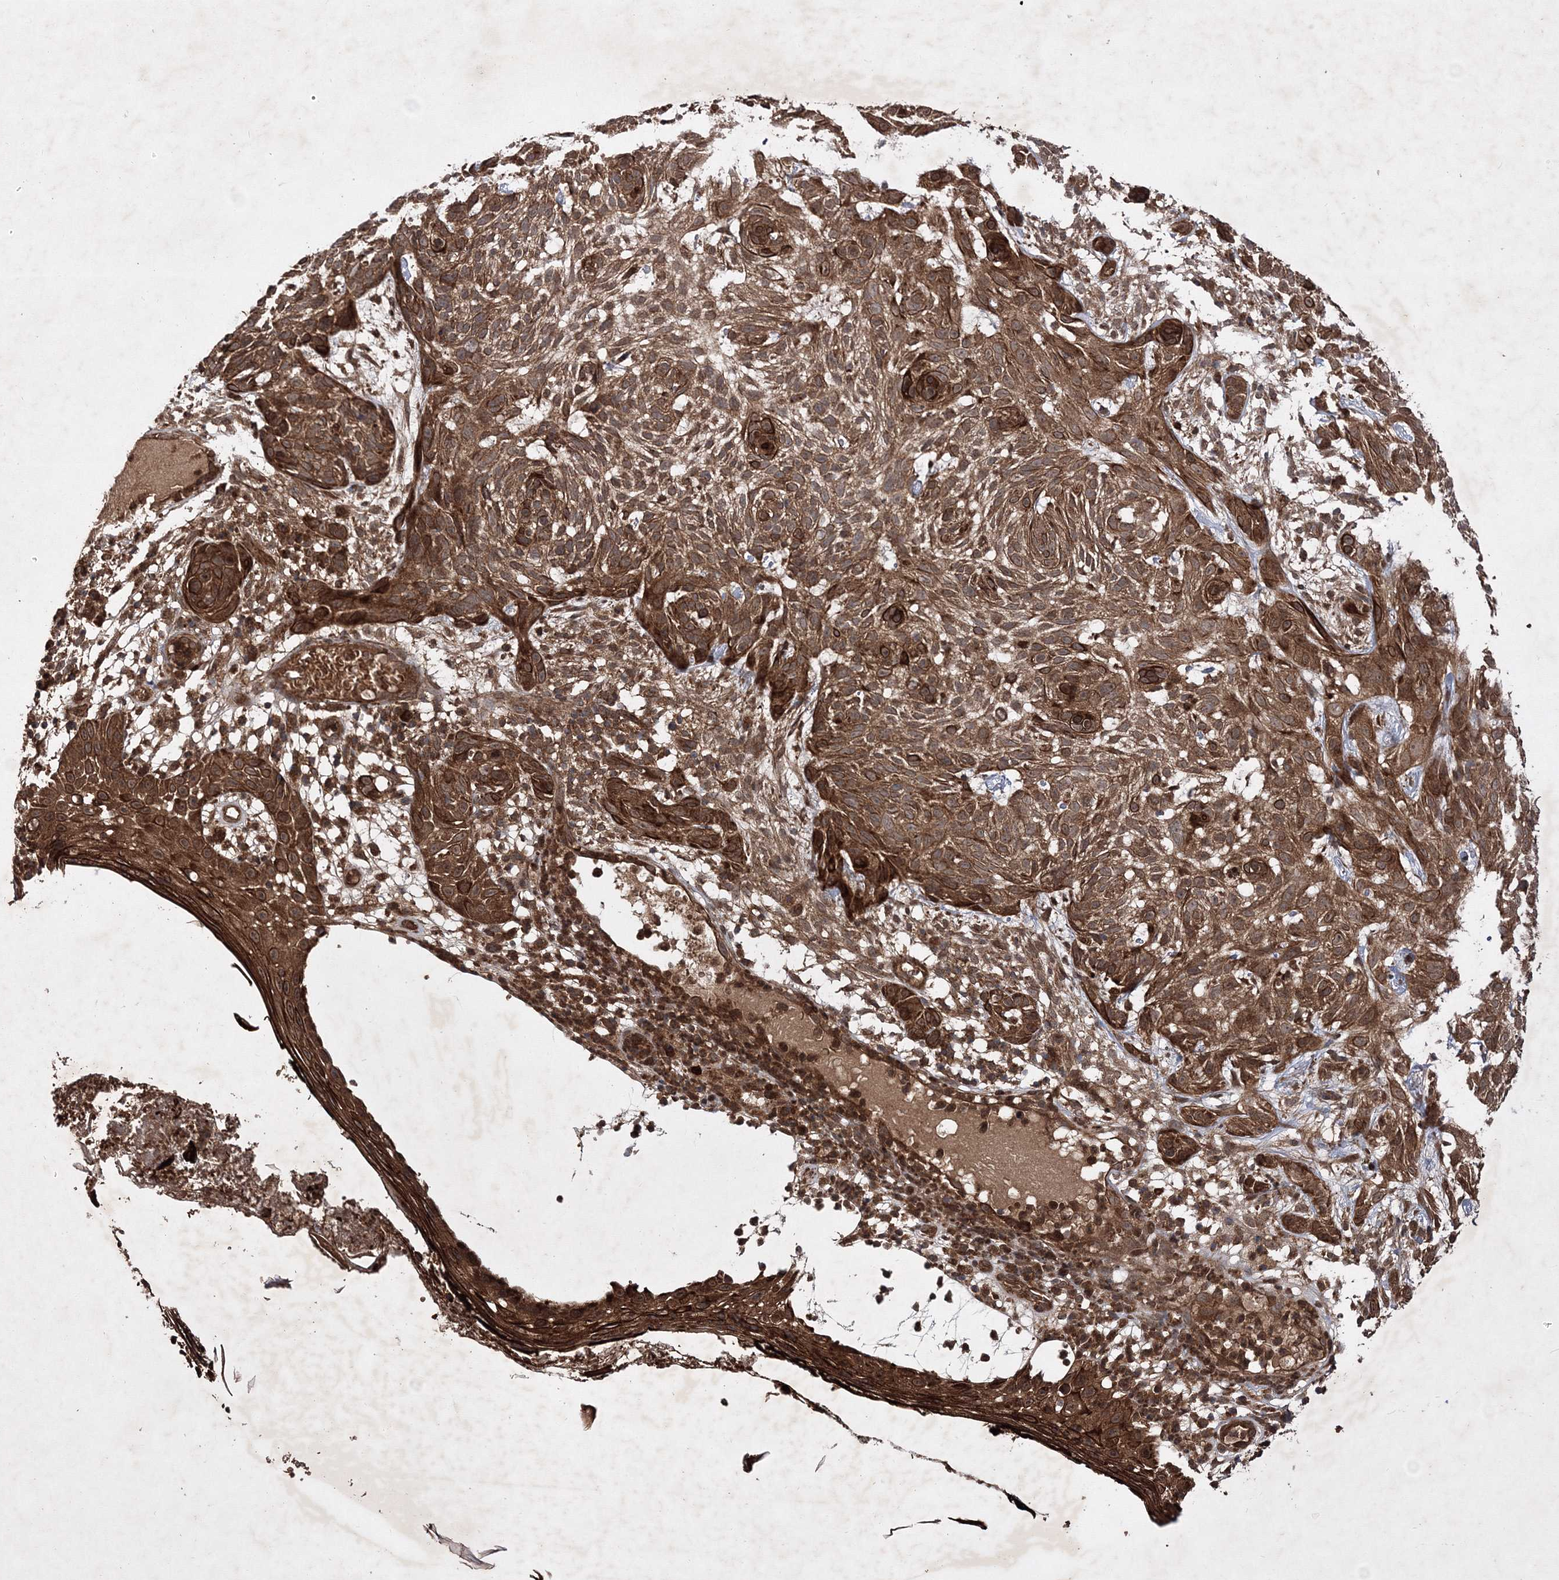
{"staining": {"intensity": "strong", "quantity": ">75%", "location": "cytoplasmic/membranous"}, "tissue": "skin cancer", "cell_type": "Tumor cells", "image_type": "cancer", "snomed": [{"axis": "morphology", "description": "Basal cell carcinoma"}, {"axis": "topography", "description": "Skin"}], "caption": "A brown stain labels strong cytoplasmic/membranous positivity of a protein in human skin cancer tumor cells.", "gene": "DNAJC13", "patient": {"sex": "male", "age": 85}}